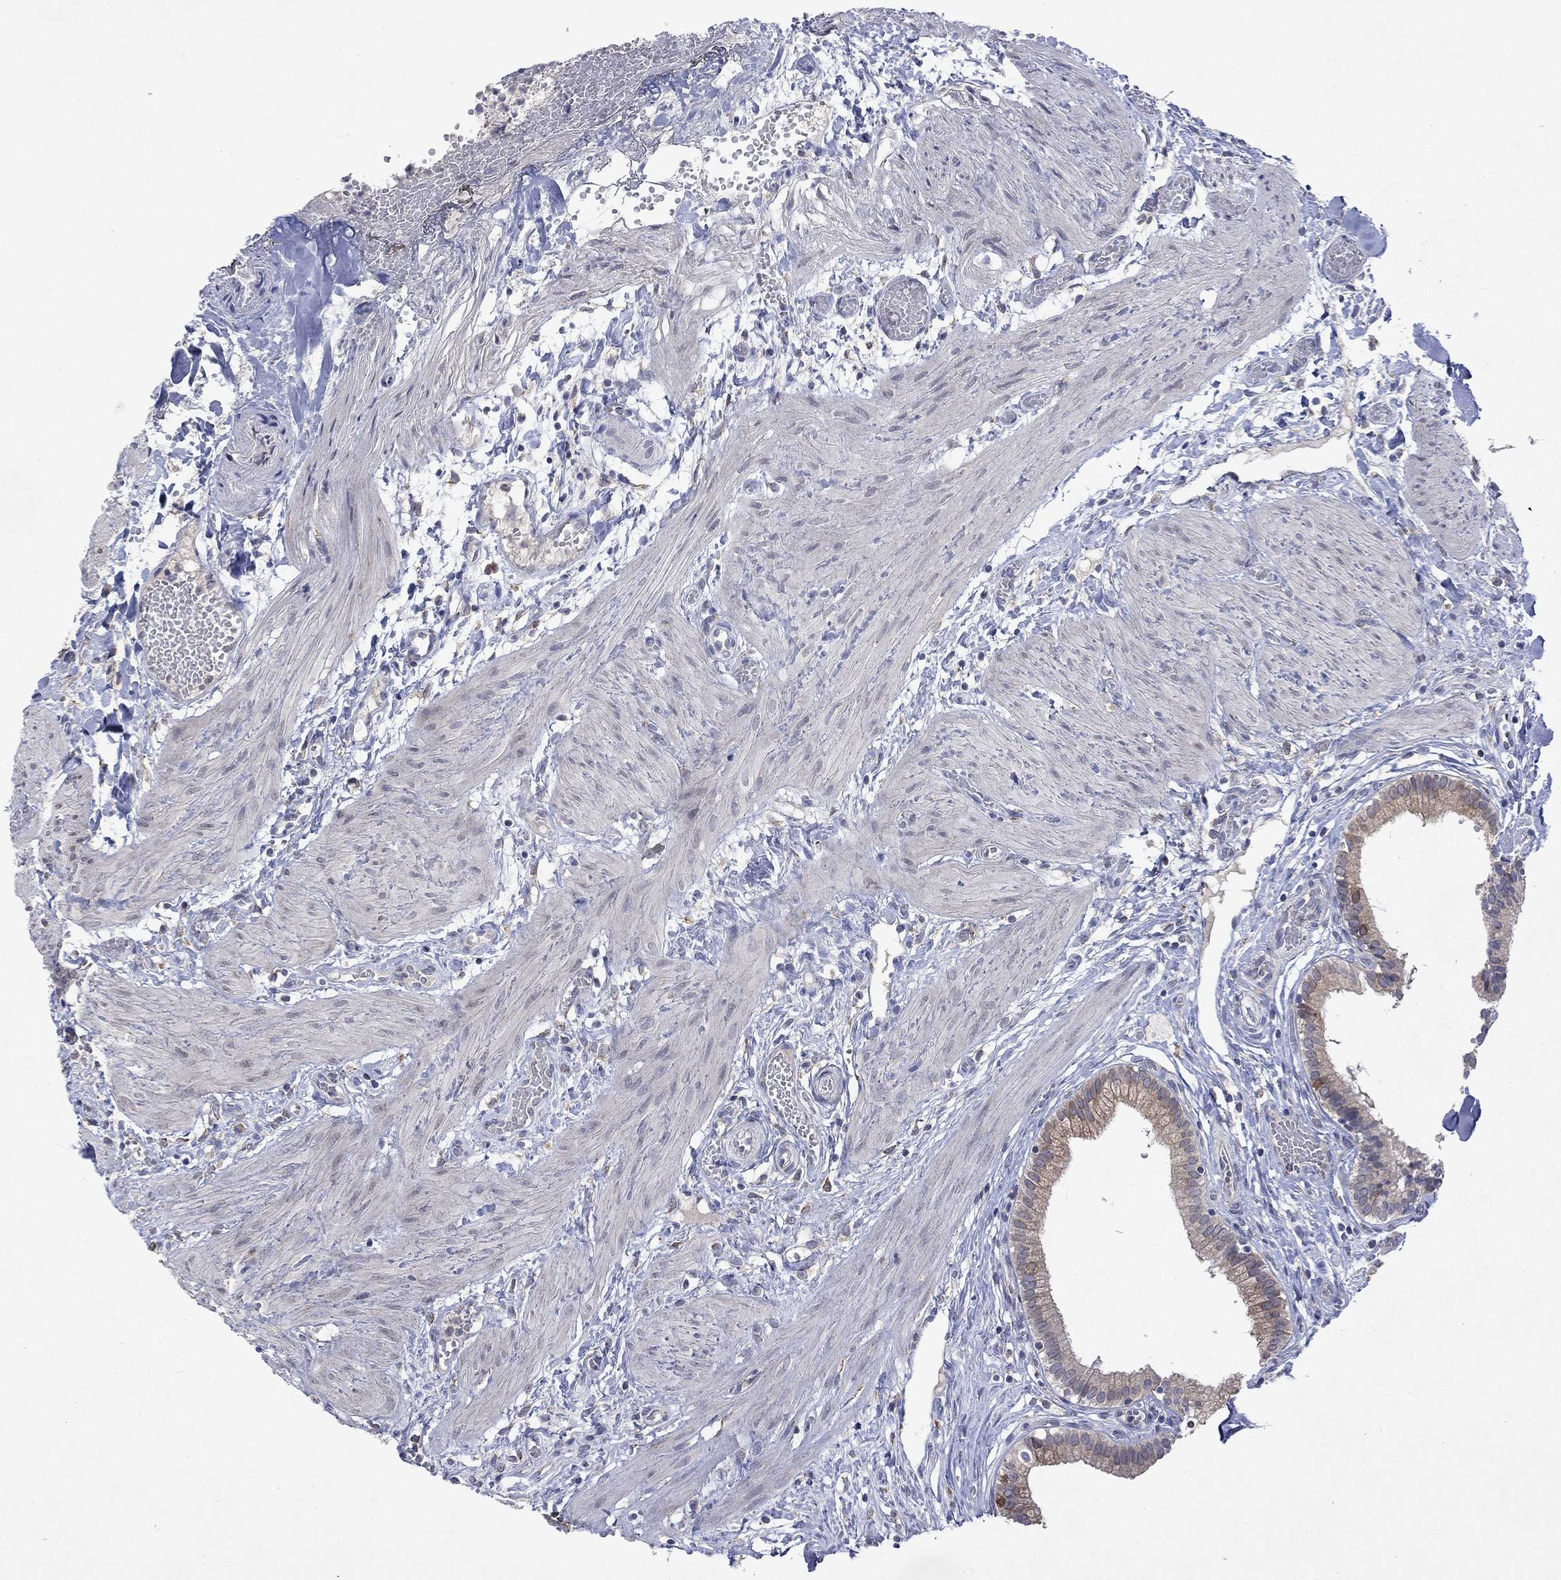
{"staining": {"intensity": "weak", "quantity": "25%-75%", "location": "cytoplasmic/membranous"}, "tissue": "gallbladder", "cell_type": "Glandular cells", "image_type": "normal", "snomed": [{"axis": "morphology", "description": "Normal tissue, NOS"}, {"axis": "topography", "description": "Gallbladder"}], "caption": "Immunohistochemical staining of normal human gallbladder shows weak cytoplasmic/membranous protein positivity in about 25%-75% of glandular cells.", "gene": "TMEM97", "patient": {"sex": "female", "age": 24}}